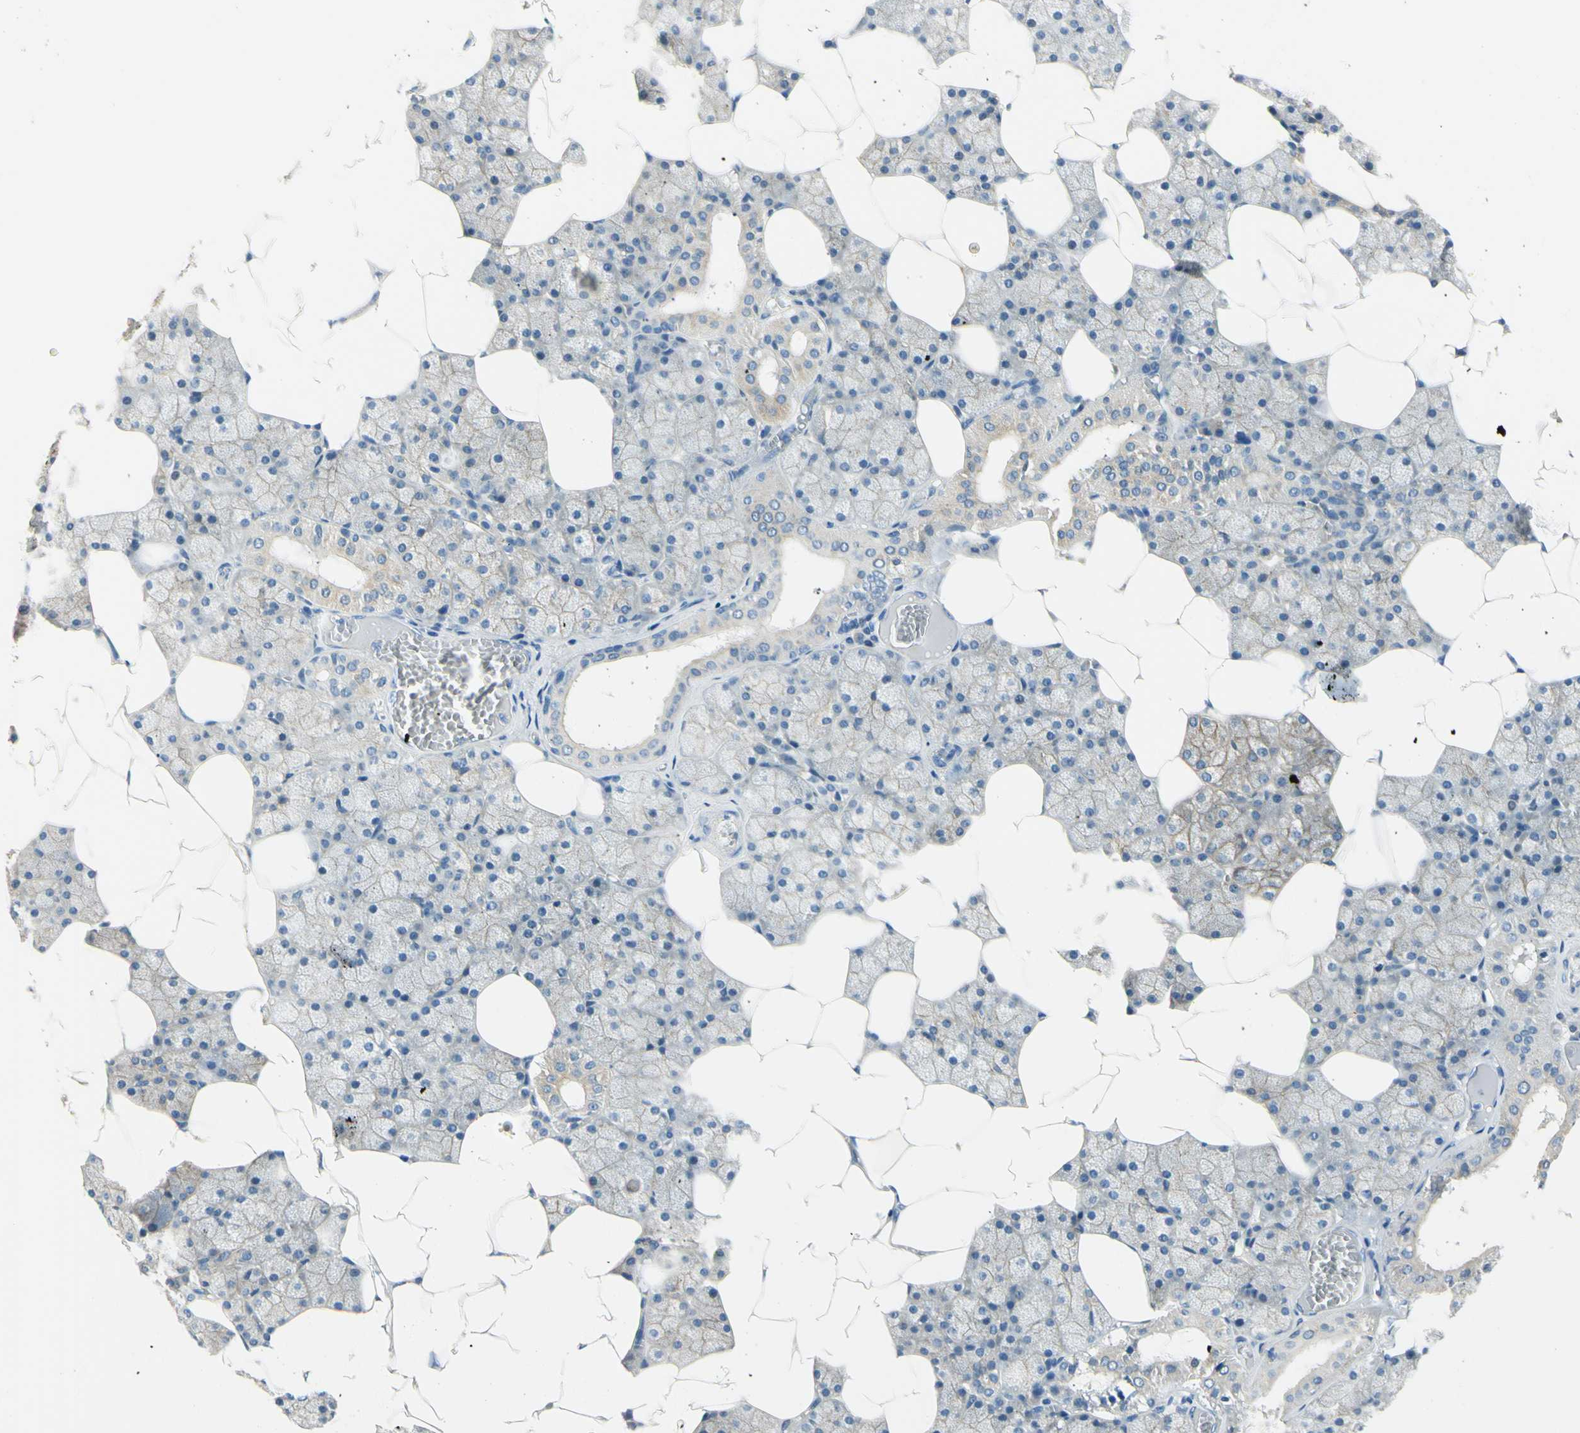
{"staining": {"intensity": "moderate", "quantity": ">75%", "location": "cytoplasmic/membranous"}, "tissue": "salivary gland", "cell_type": "Glandular cells", "image_type": "normal", "snomed": [{"axis": "morphology", "description": "Normal tissue, NOS"}, {"axis": "topography", "description": "Salivary gland"}], "caption": "IHC image of unremarkable human salivary gland stained for a protein (brown), which demonstrates medium levels of moderate cytoplasmic/membranous positivity in approximately >75% of glandular cells.", "gene": "LAMA3", "patient": {"sex": "male", "age": 62}}